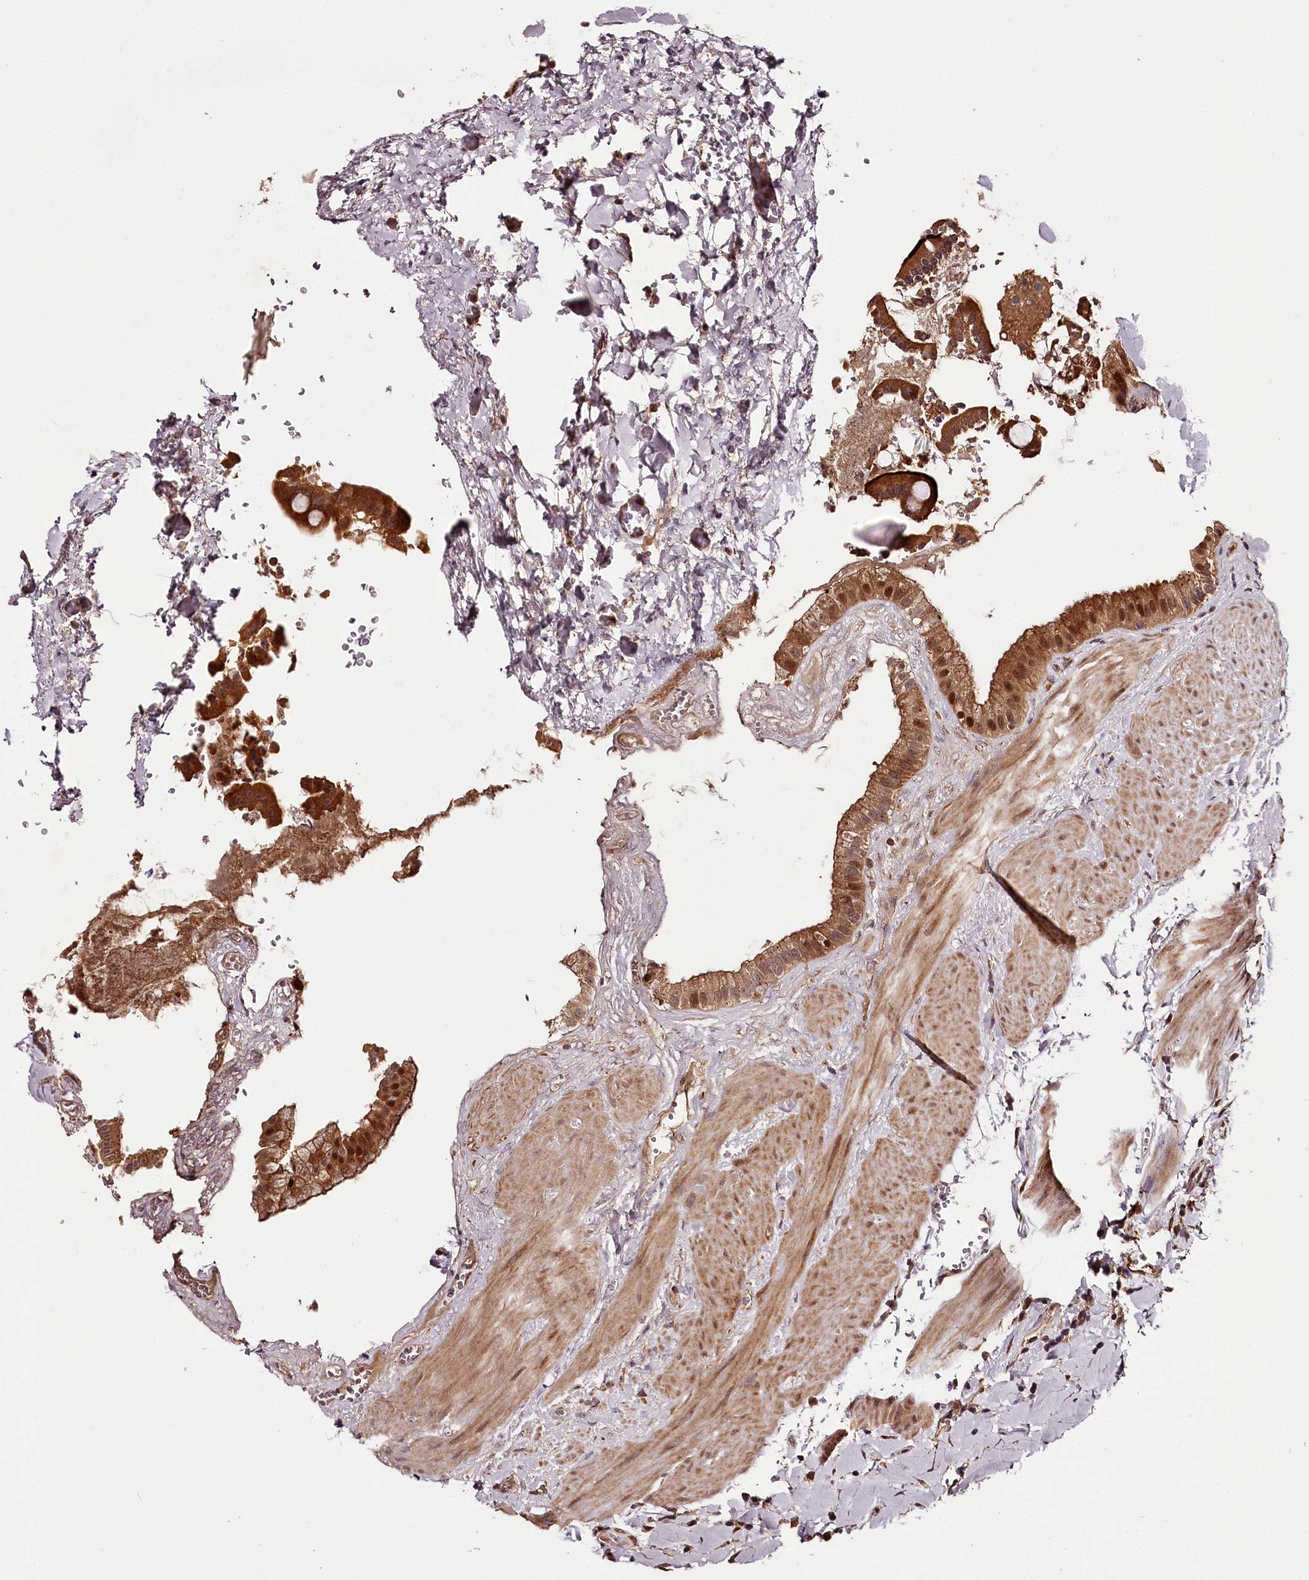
{"staining": {"intensity": "strong", "quantity": ">75%", "location": "cytoplasmic/membranous,nuclear"}, "tissue": "gallbladder", "cell_type": "Glandular cells", "image_type": "normal", "snomed": [{"axis": "morphology", "description": "Normal tissue, NOS"}, {"axis": "topography", "description": "Gallbladder"}], "caption": "Glandular cells demonstrate high levels of strong cytoplasmic/membranous,nuclear expression in approximately >75% of cells in normal human gallbladder. Using DAB (brown) and hematoxylin (blue) stains, captured at high magnification using brightfield microscopy.", "gene": "MAML3", "patient": {"sex": "male", "age": 55}}